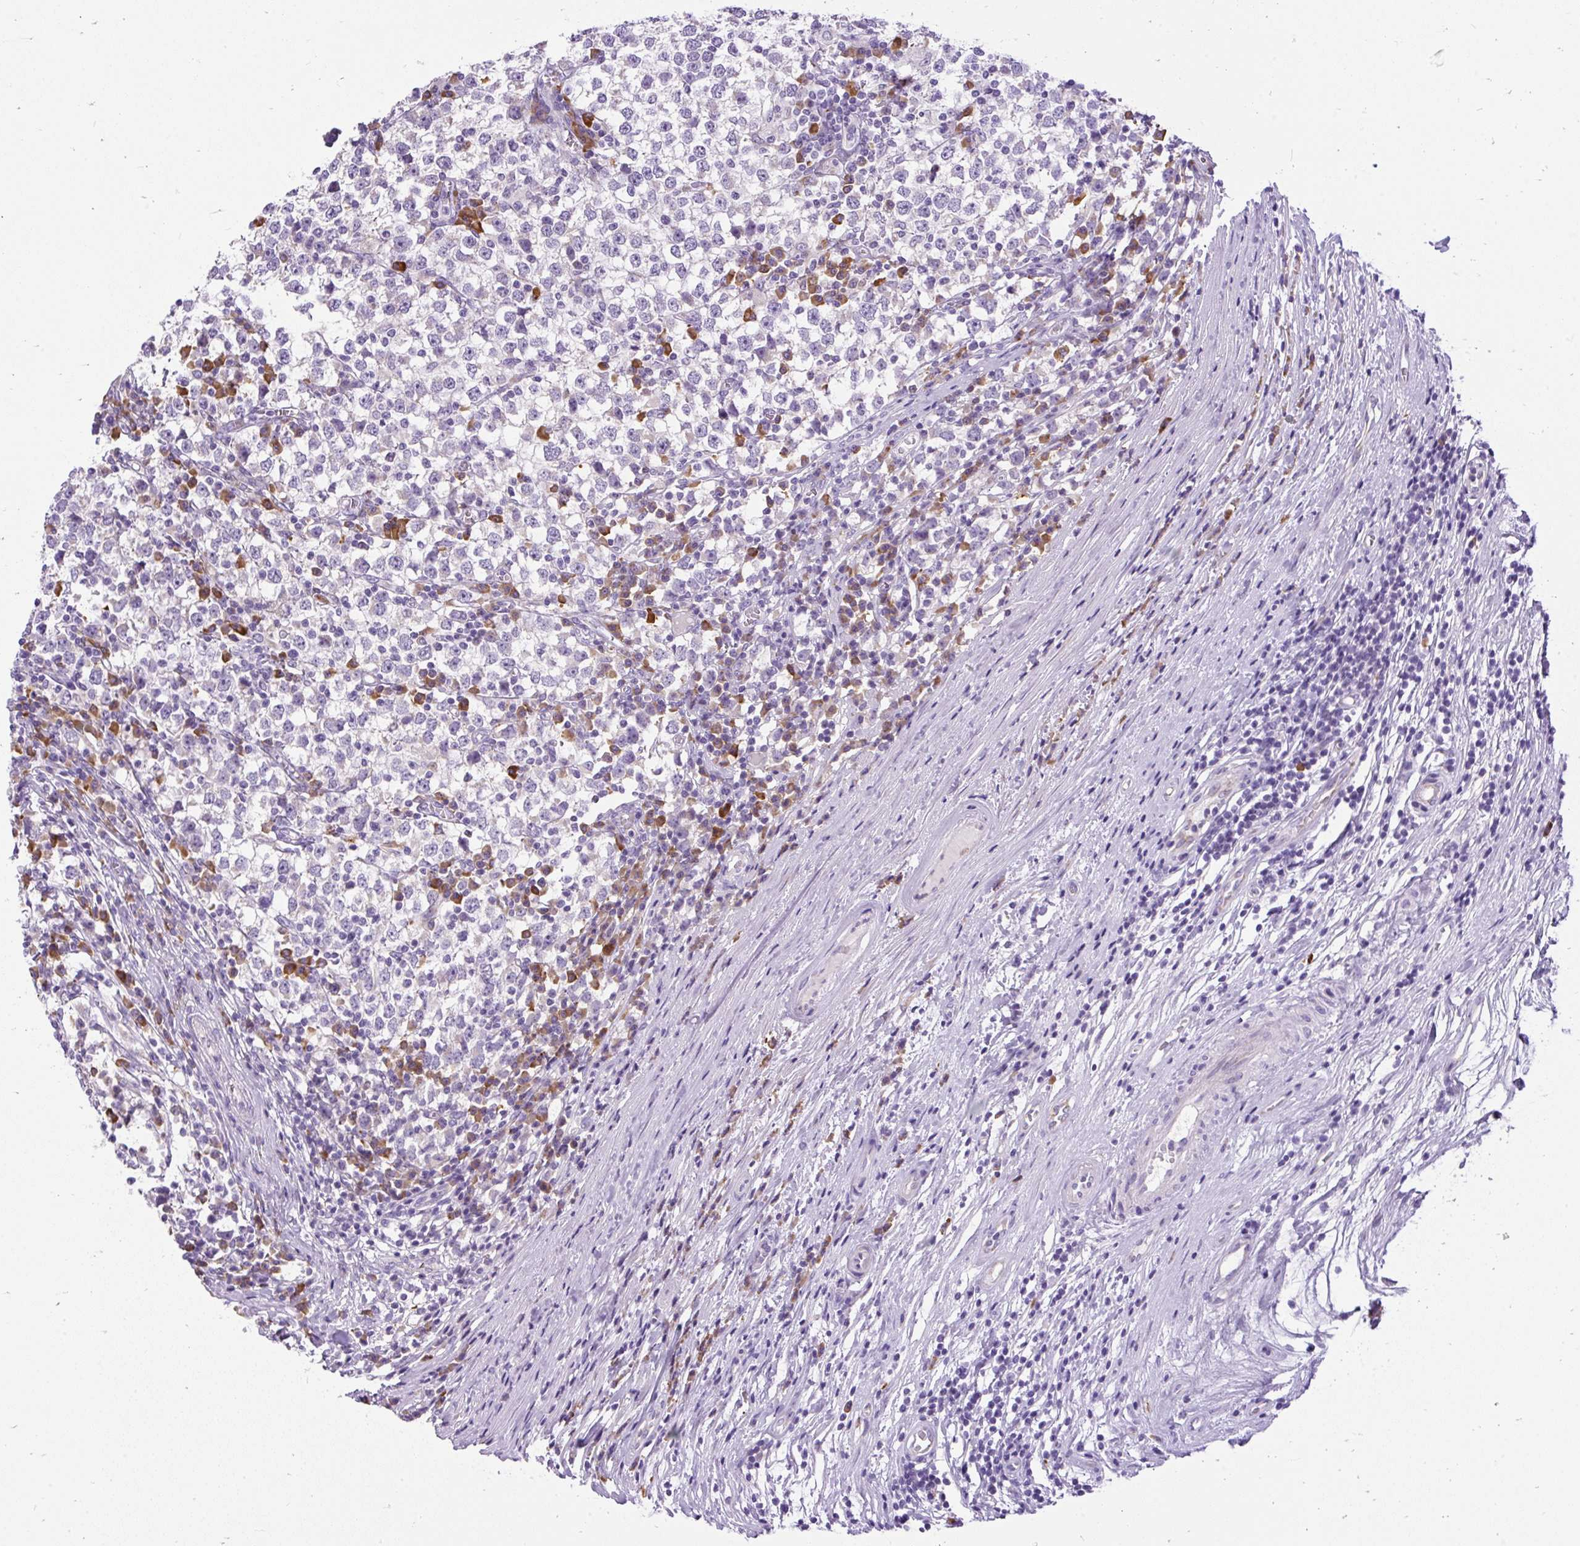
{"staining": {"intensity": "negative", "quantity": "none", "location": "none"}, "tissue": "testis cancer", "cell_type": "Tumor cells", "image_type": "cancer", "snomed": [{"axis": "morphology", "description": "Seminoma, NOS"}, {"axis": "topography", "description": "Testis"}], "caption": "Immunohistochemical staining of seminoma (testis) shows no significant positivity in tumor cells.", "gene": "SYBU", "patient": {"sex": "male", "age": 65}}